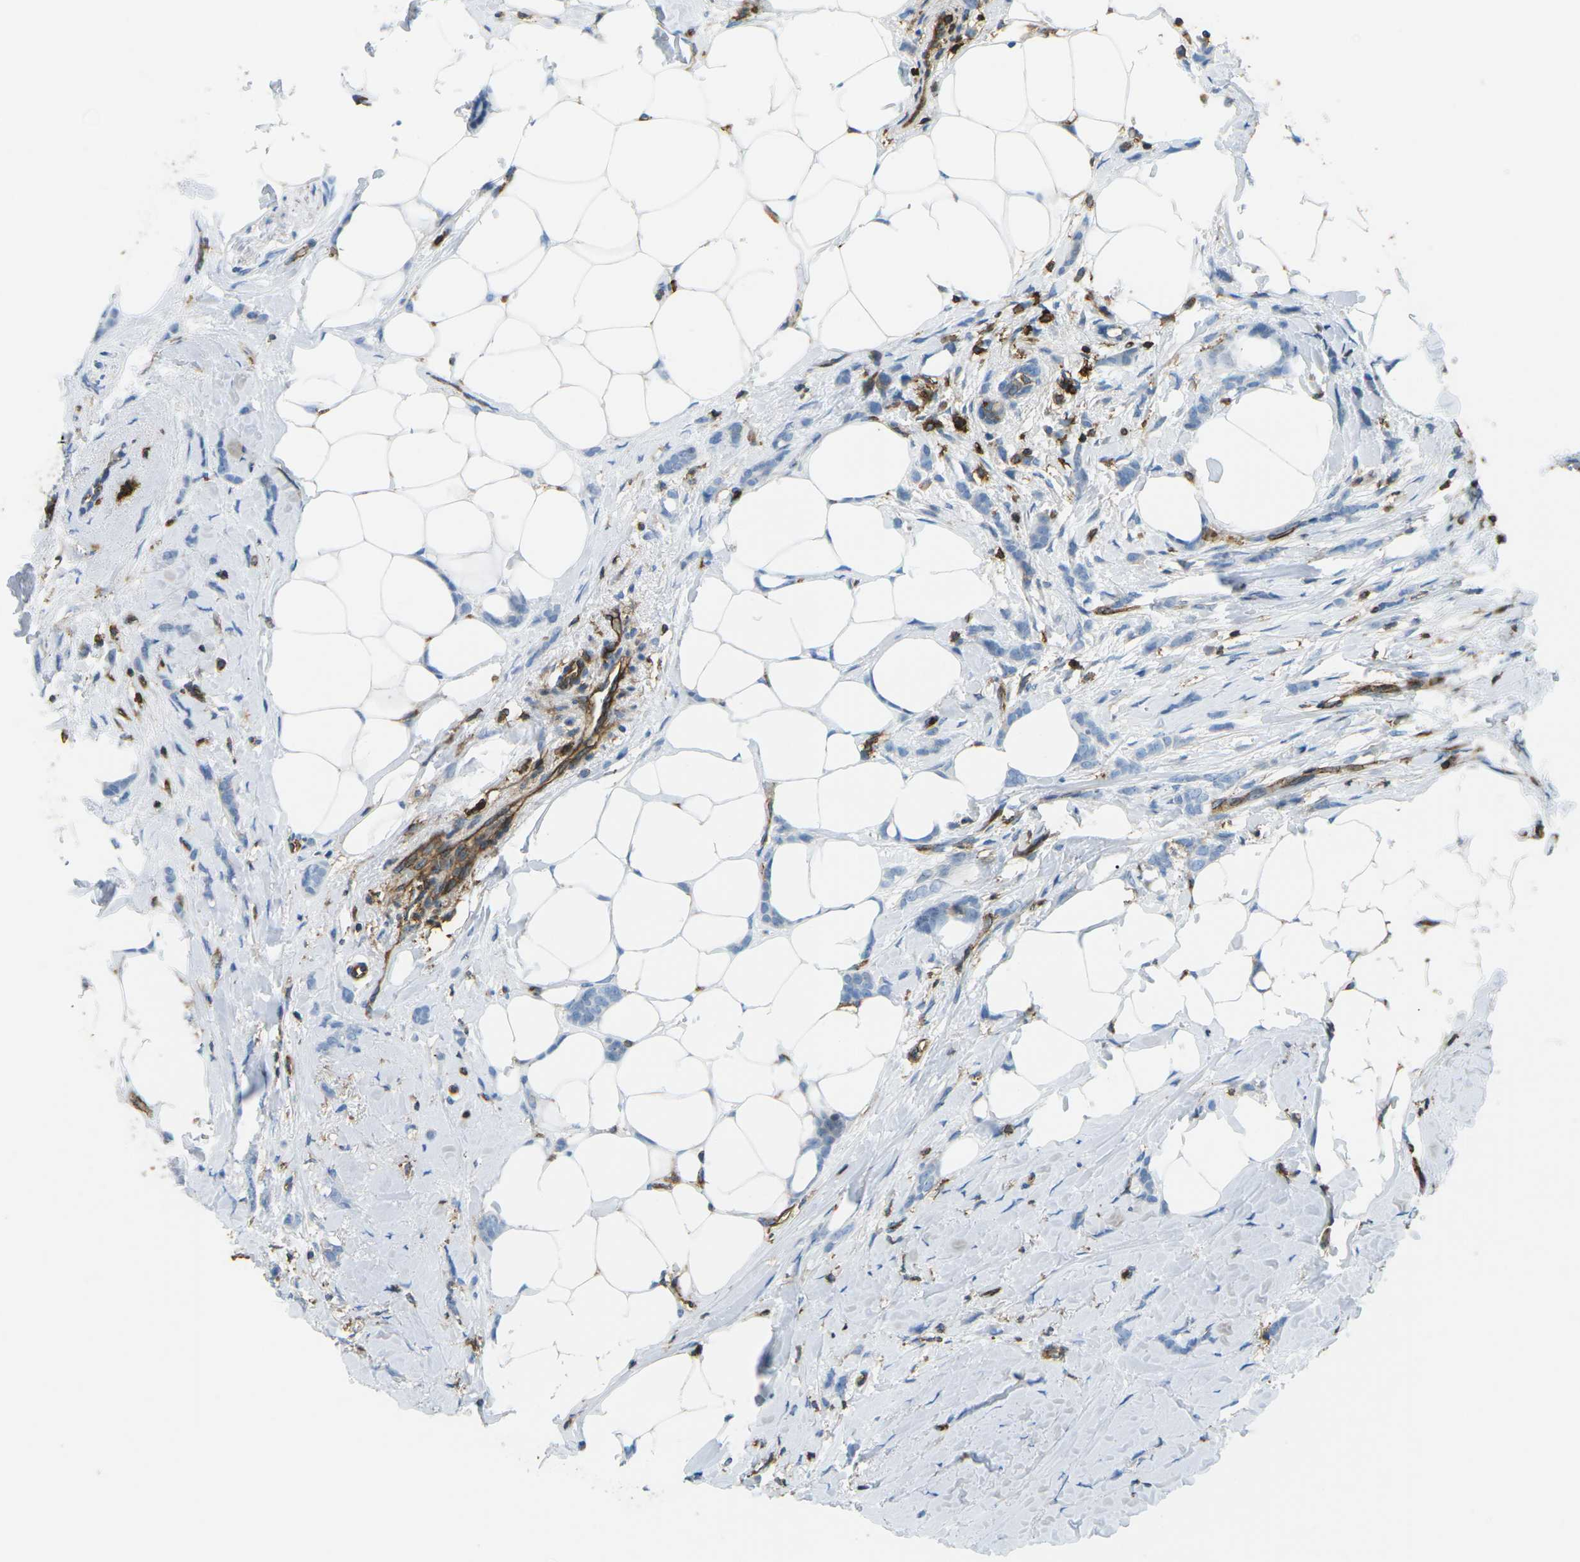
{"staining": {"intensity": "negative", "quantity": "none", "location": "none"}, "tissue": "breast cancer", "cell_type": "Tumor cells", "image_type": "cancer", "snomed": [{"axis": "morphology", "description": "Lobular carcinoma, in situ"}, {"axis": "morphology", "description": "Lobular carcinoma"}, {"axis": "topography", "description": "Breast"}], "caption": "Lobular carcinoma (breast) was stained to show a protein in brown. There is no significant staining in tumor cells. (Immunohistochemistry (ihc), brightfield microscopy, high magnification).", "gene": "HLA-B", "patient": {"sex": "female", "age": 41}}